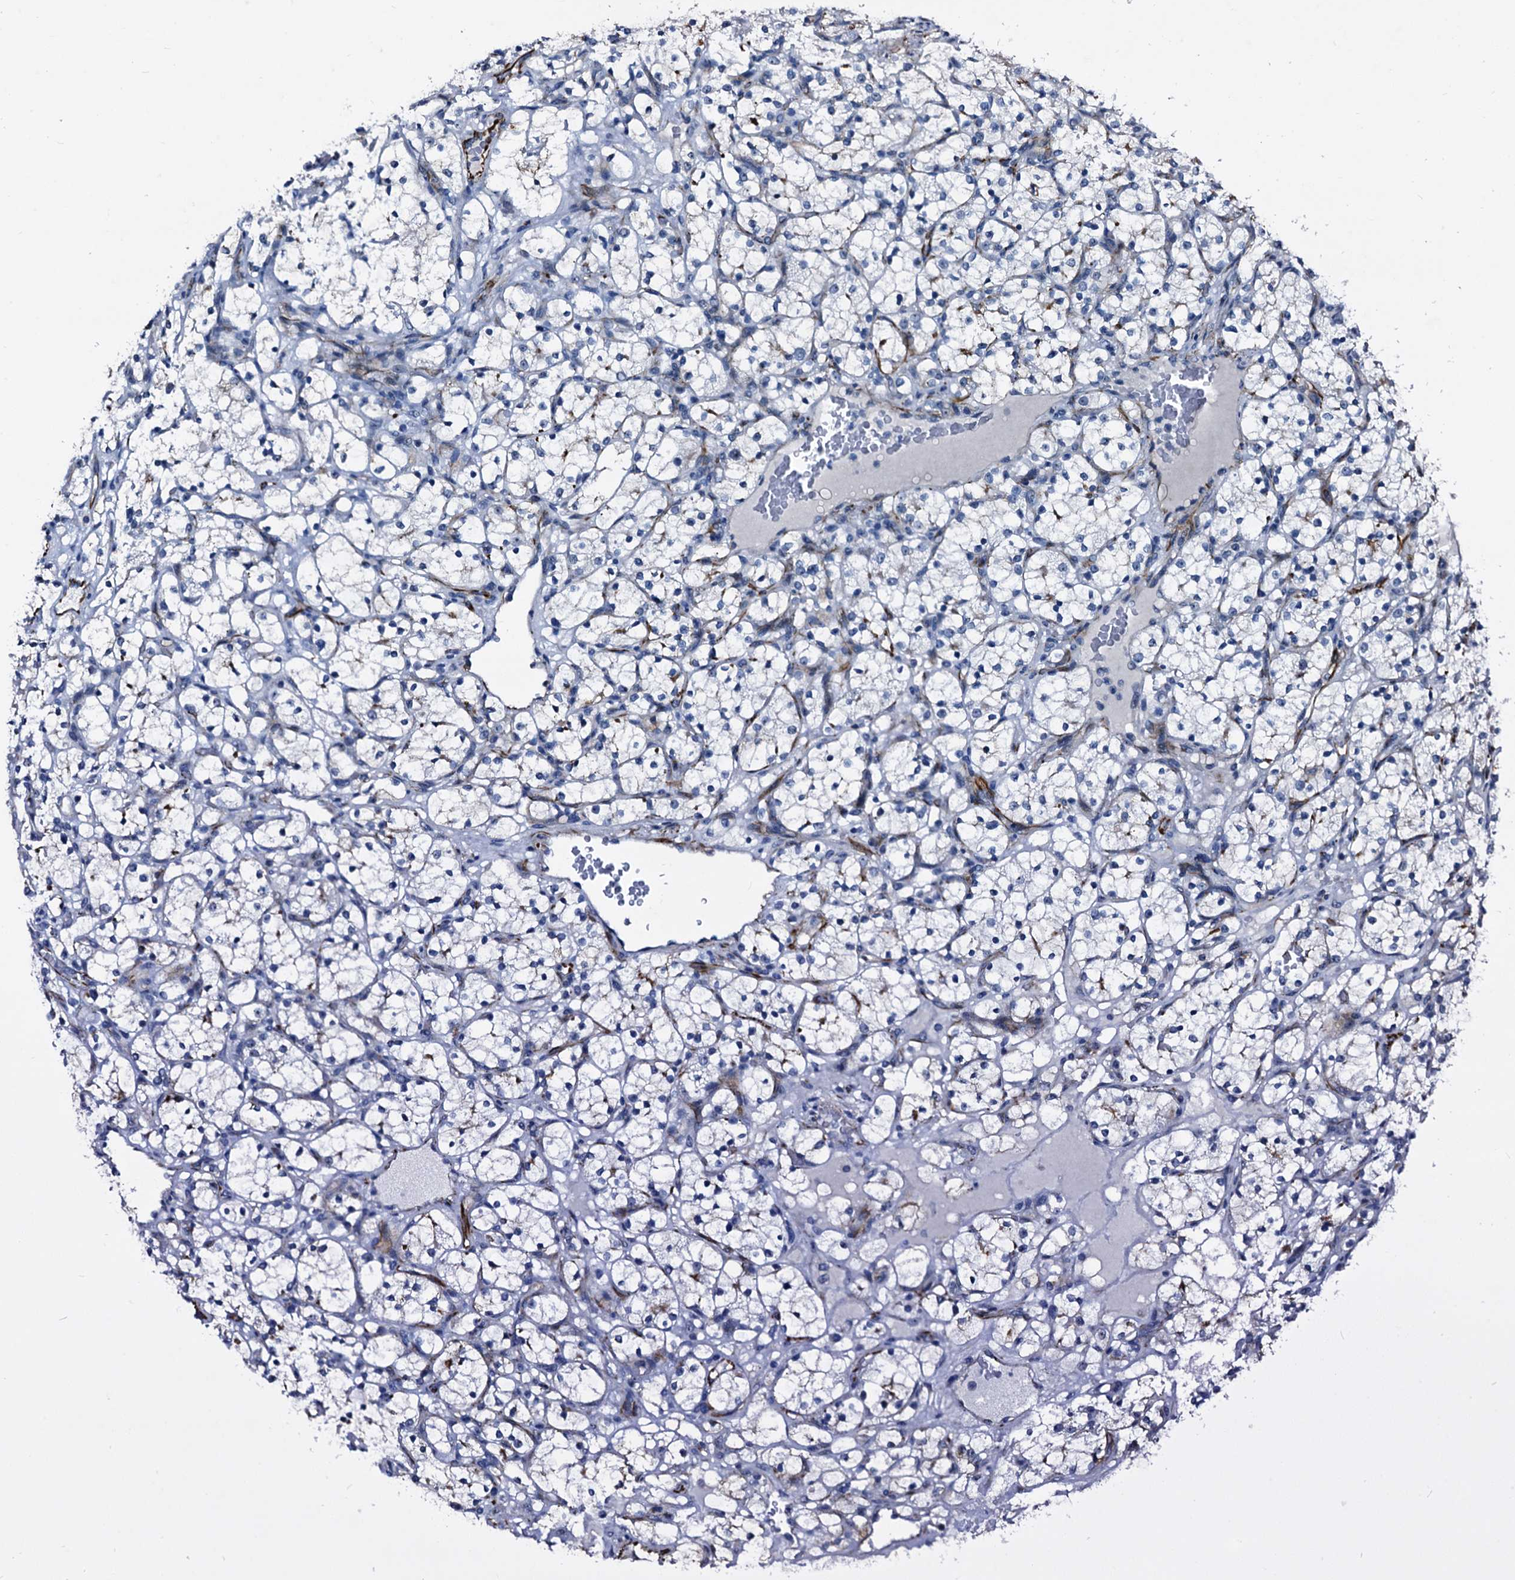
{"staining": {"intensity": "negative", "quantity": "none", "location": "none"}, "tissue": "renal cancer", "cell_type": "Tumor cells", "image_type": "cancer", "snomed": [{"axis": "morphology", "description": "Adenocarcinoma, NOS"}, {"axis": "topography", "description": "Kidney"}], "caption": "This histopathology image is of renal adenocarcinoma stained with immunohistochemistry (IHC) to label a protein in brown with the nuclei are counter-stained blue. There is no positivity in tumor cells.", "gene": "EMG1", "patient": {"sex": "female", "age": 69}}